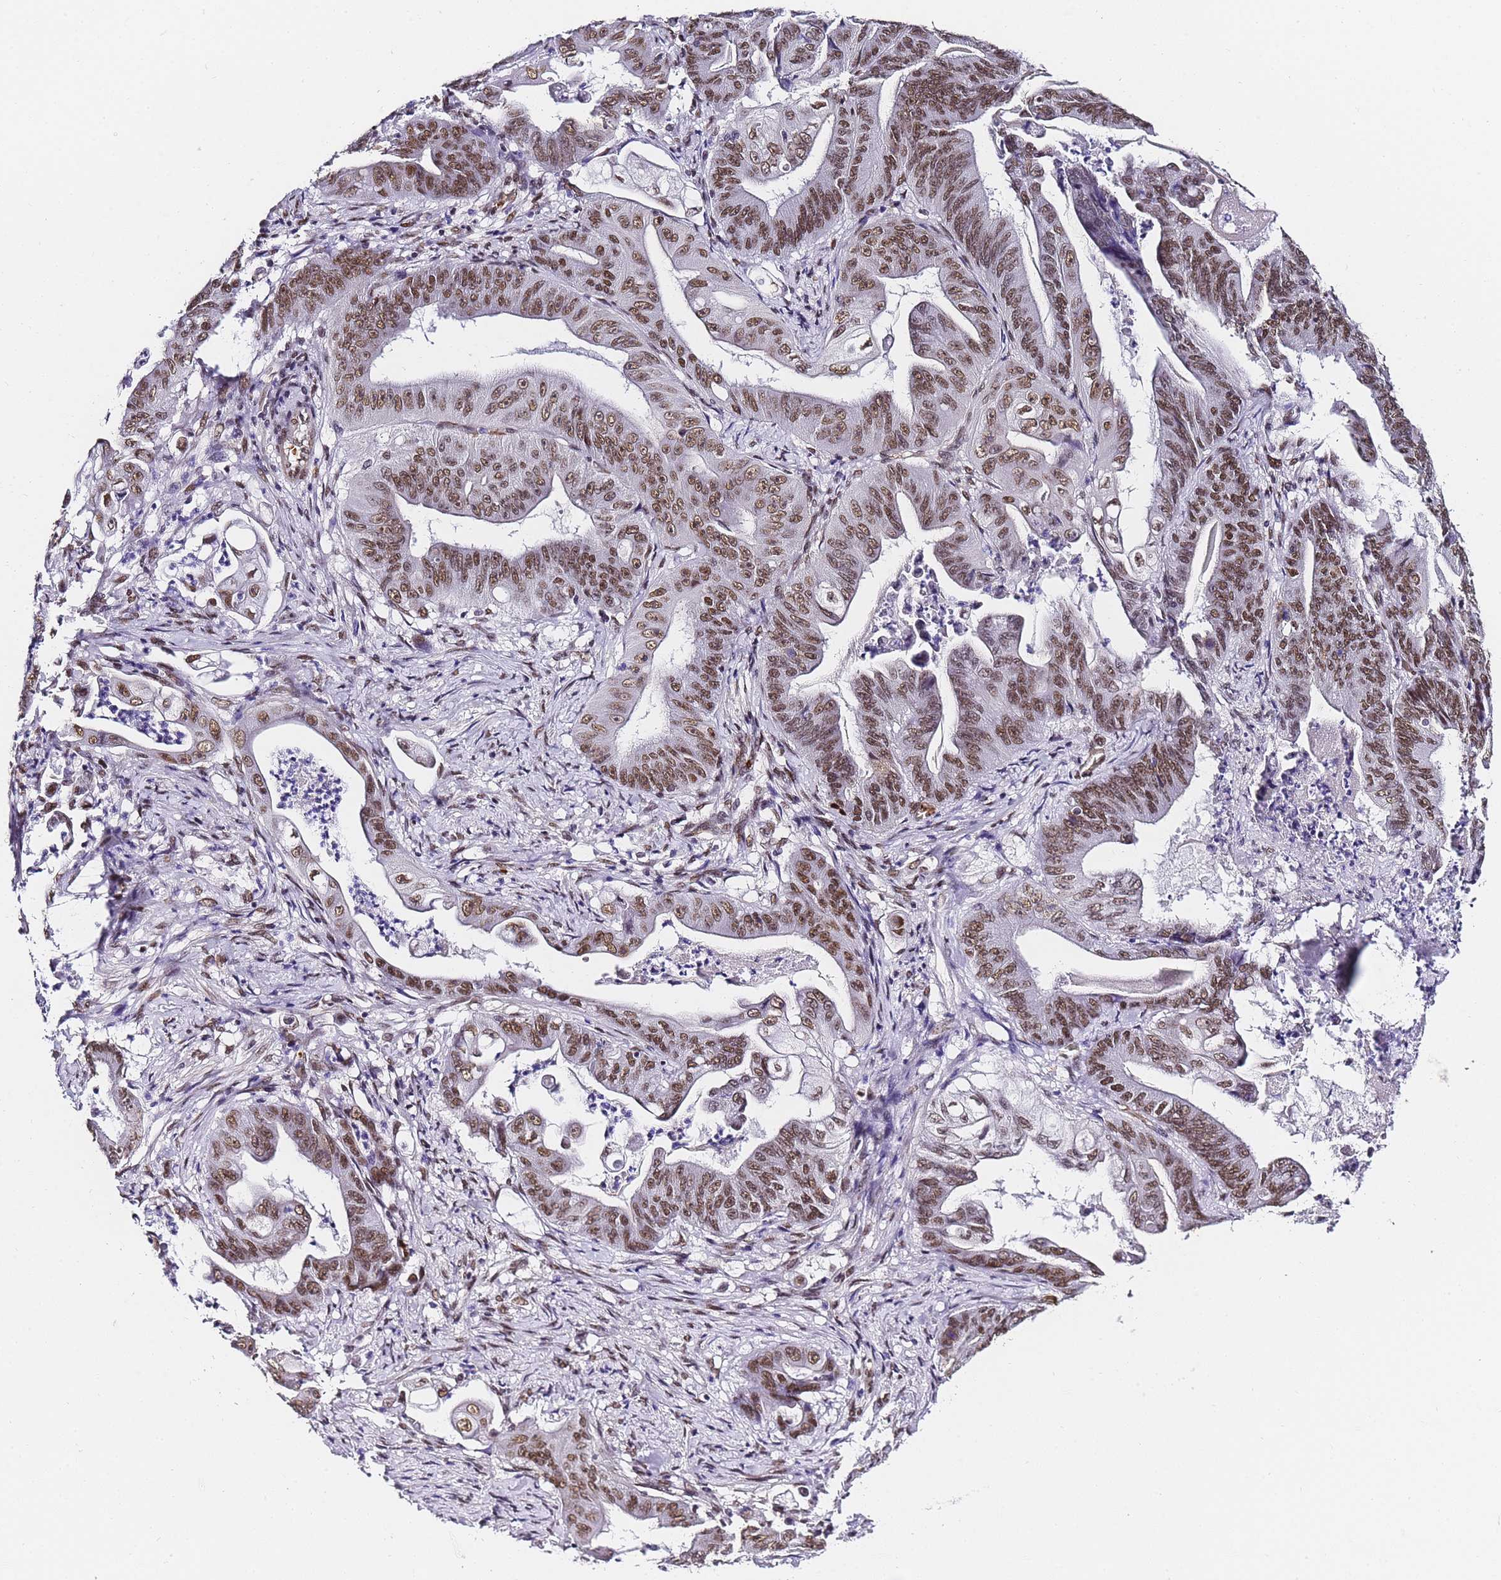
{"staining": {"intensity": "moderate", "quantity": ">75%", "location": "nuclear"}, "tissue": "stomach cancer", "cell_type": "Tumor cells", "image_type": "cancer", "snomed": [{"axis": "morphology", "description": "Adenocarcinoma, NOS"}, {"axis": "topography", "description": "Stomach"}], "caption": "A histopathology image of human adenocarcinoma (stomach) stained for a protein displays moderate nuclear brown staining in tumor cells.", "gene": "POLR1A", "patient": {"sex": "female", "age": 73}}